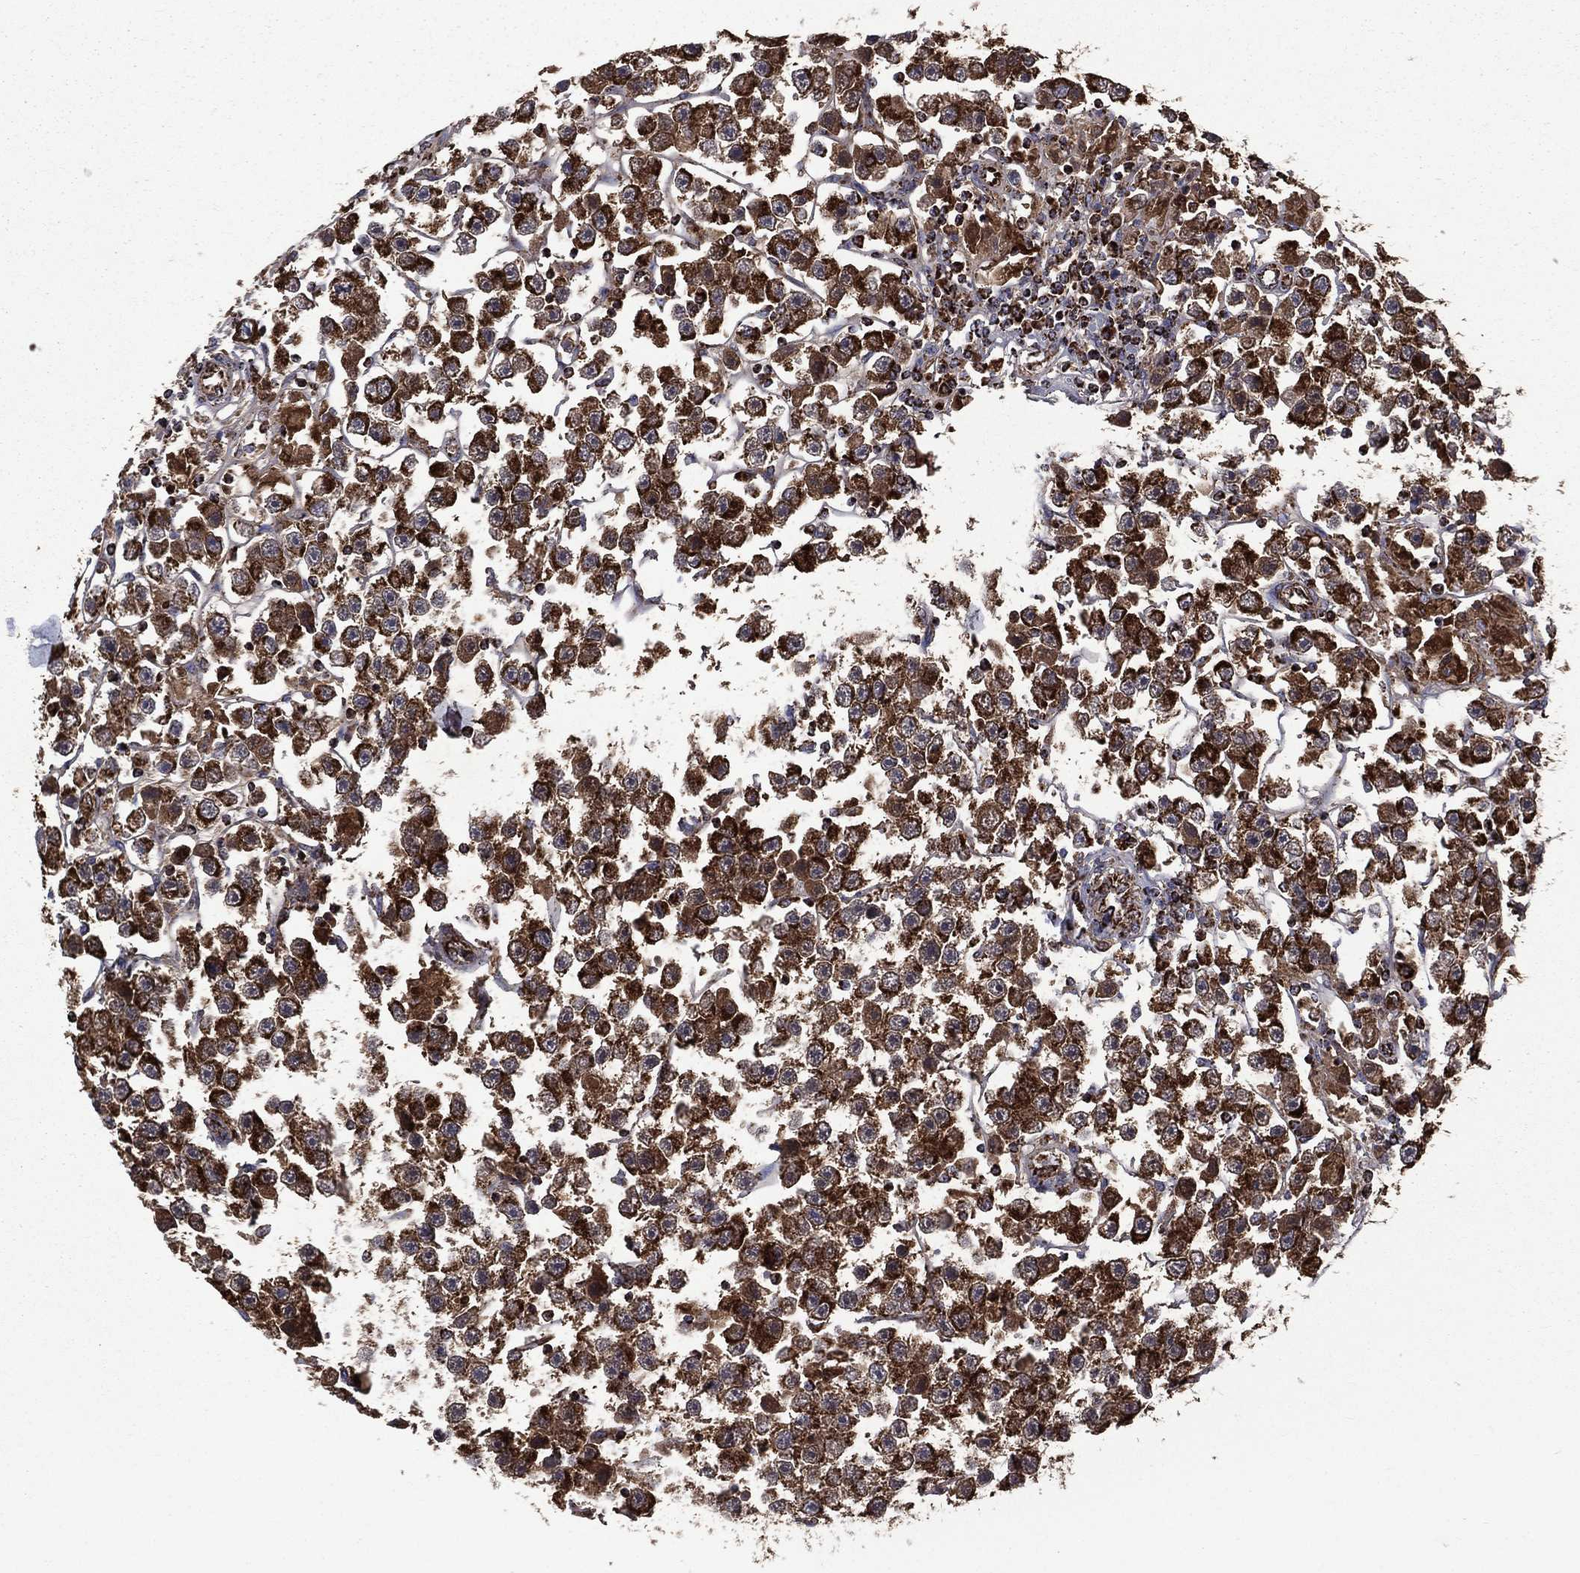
{"staining": {"intensity": "strong", "quantity": ">75%", "location": "cytoplasmic/membranous"}, "tissue": "testis cancer", "cell_type": "Tumor cells", "image_type": "cancer", "snomed": [{"axis": "morphology", "description": "Seminoma, NOS"}, {"axis": "topography", "description": "Testis"}], "caption": "Approximately >75% of tumor cells in human seminoma (testis) demonstrate strong cytoplasmic/membranous protein positivity as visualized by brown immunohistochemical staining.", "gene": "GOT2", "patient": {"sex": "male", "age": 45}}